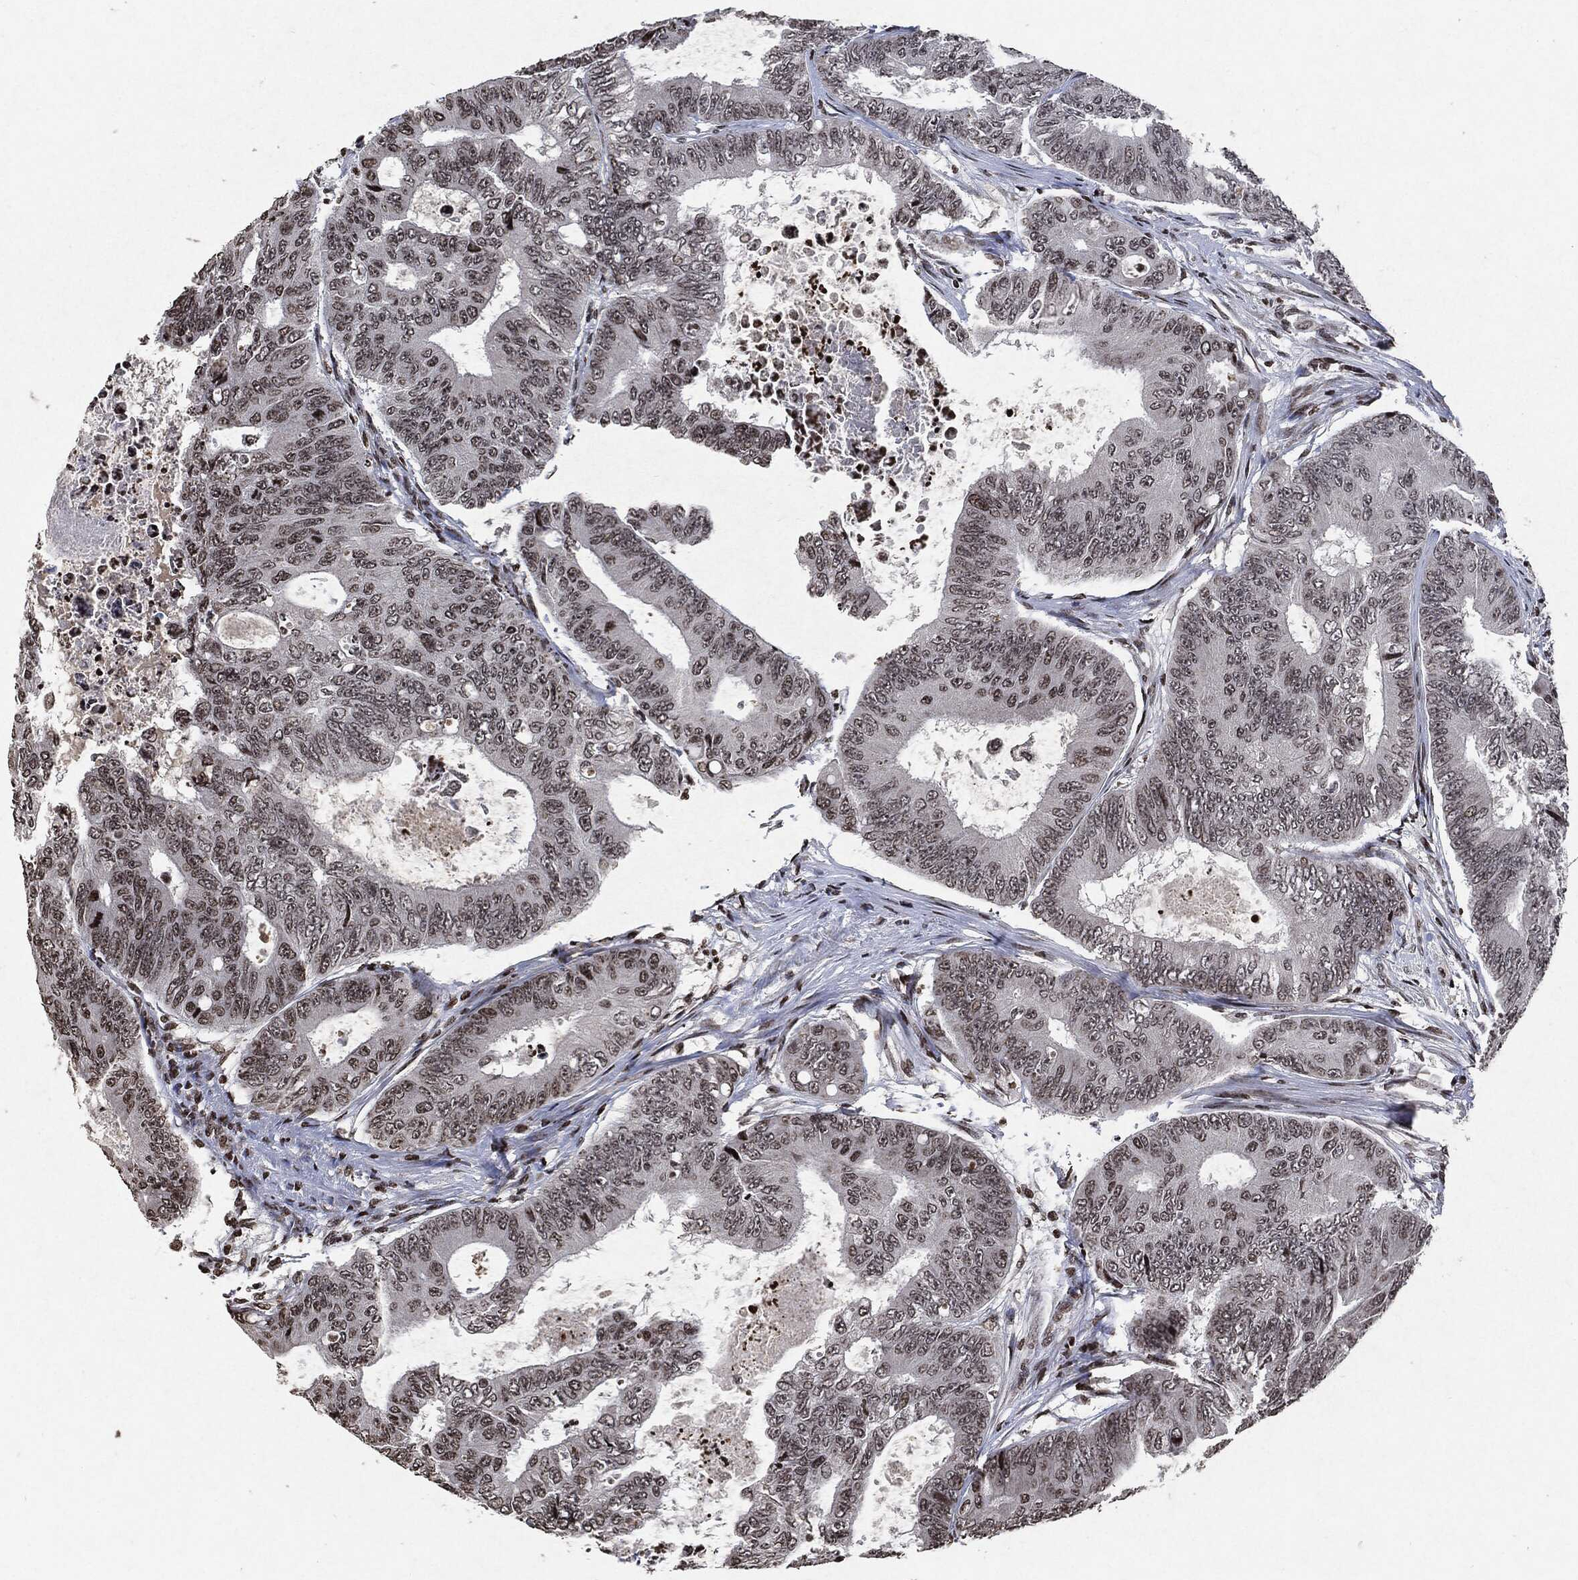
{"staining": {"intensity": "moderate", "quantity": "<25%", "location": "nuclear"}, "tissue": "colorectal cancer", "cell_type": "Tumor cells", "image_type": "cancer", "snomed": [{"axis": "morphology", "description": "Adenocarcinoma, NOS"}, {"axis": "topography", "description": "Colon"}], "caption": "This image shows immunohistochemistry staining of human colorectal cancer (adenocarcinoma), with low moderate nuclear positivity in about <25% of tumor cells.", "gene": "JUN", "patient": {"sex": "female", "age": 48}}